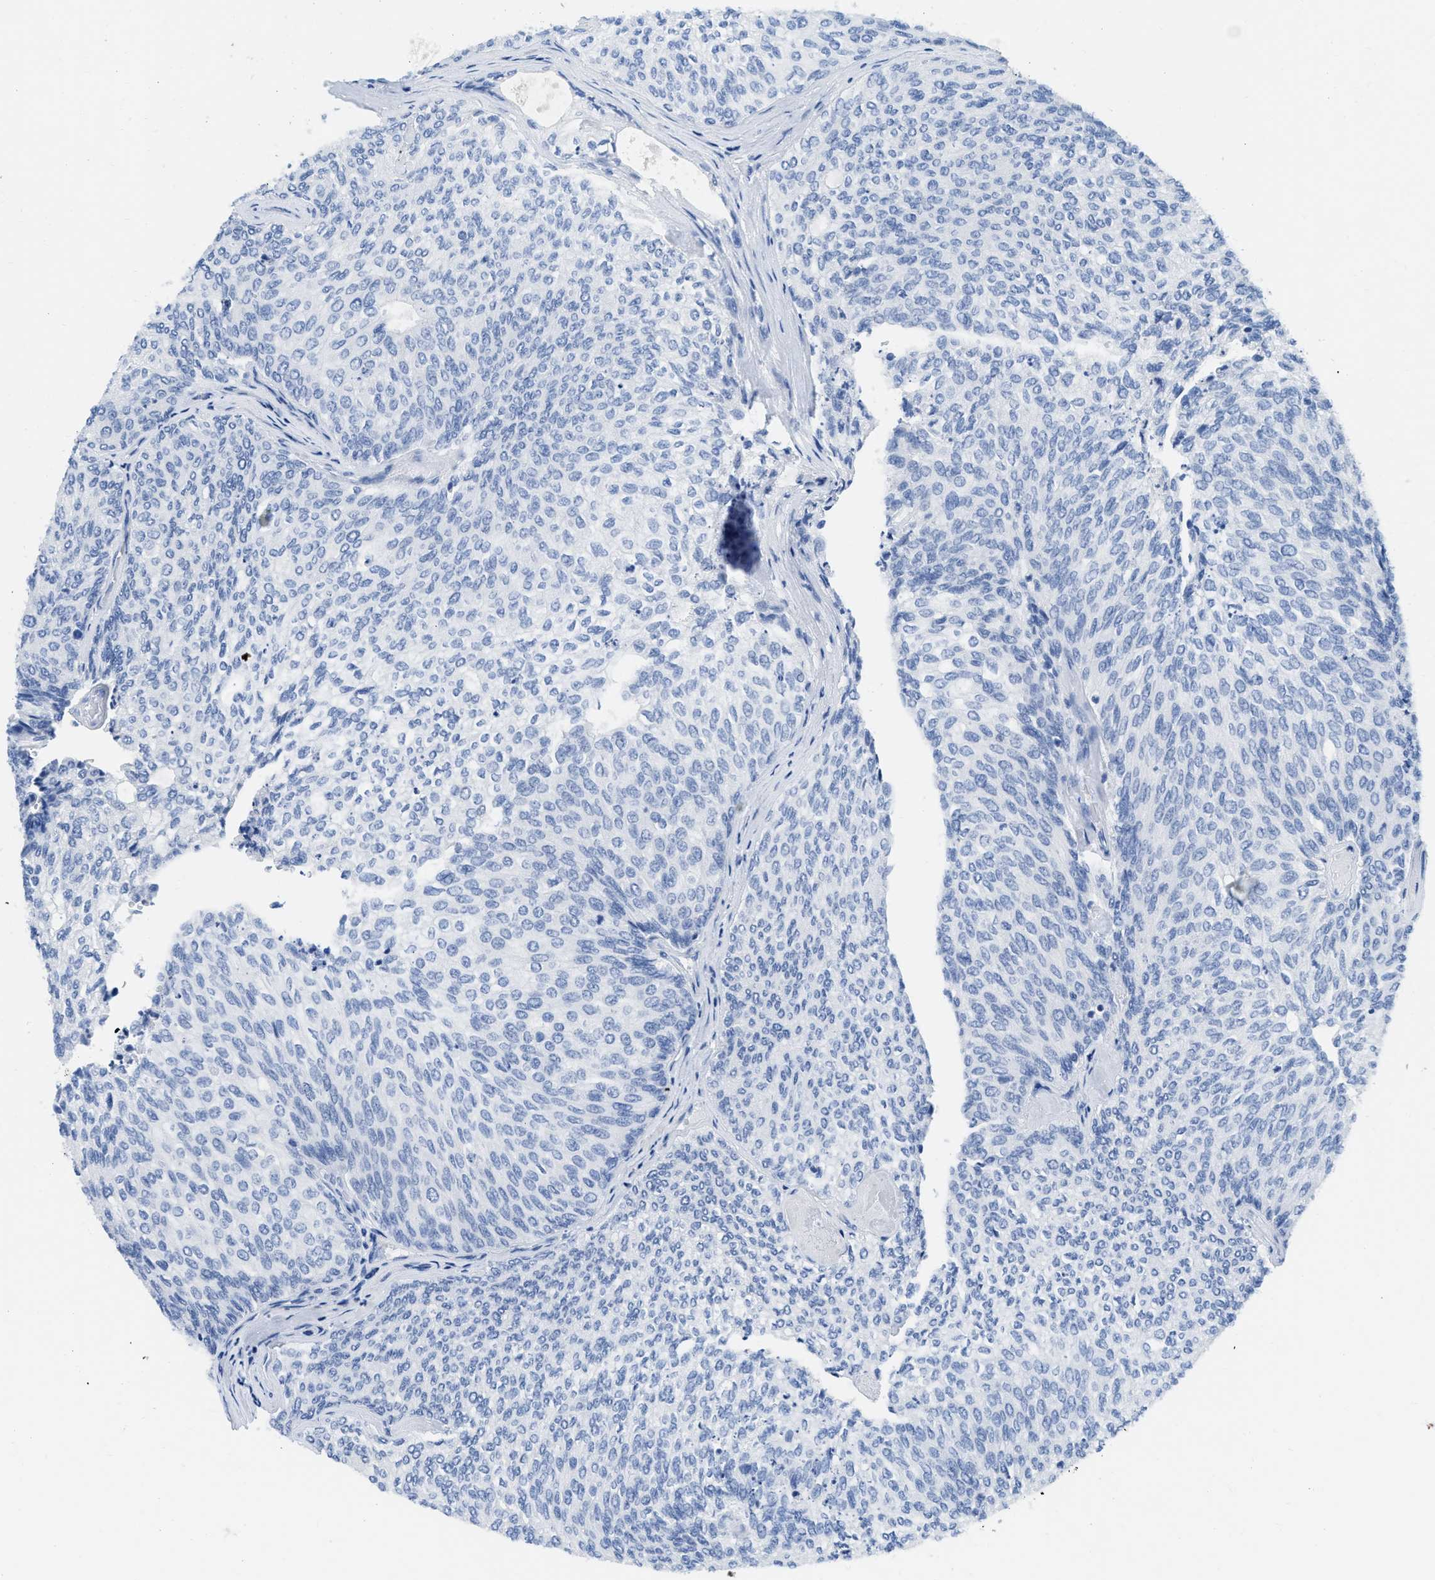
{"staining": {"intensity": "negative", "quantity": "none", "location": "none"}, "tissue": "urothelial cancer", "cell_type": "Tumor cells", "image_type": "cancer", "snomed": [{"axis": "morphology", "description": "Urothelial carcinoma, Low grade"}, {"axis": "topography", "description": "Urinary bladder"}], "caption": "Immunohistochemistry (IHC) of urothelial carcinoma (low-grade) exhibits no positivity in tumor cells.", "gene": "TCF7", "patient": {"sex": "female", "age": 79}}